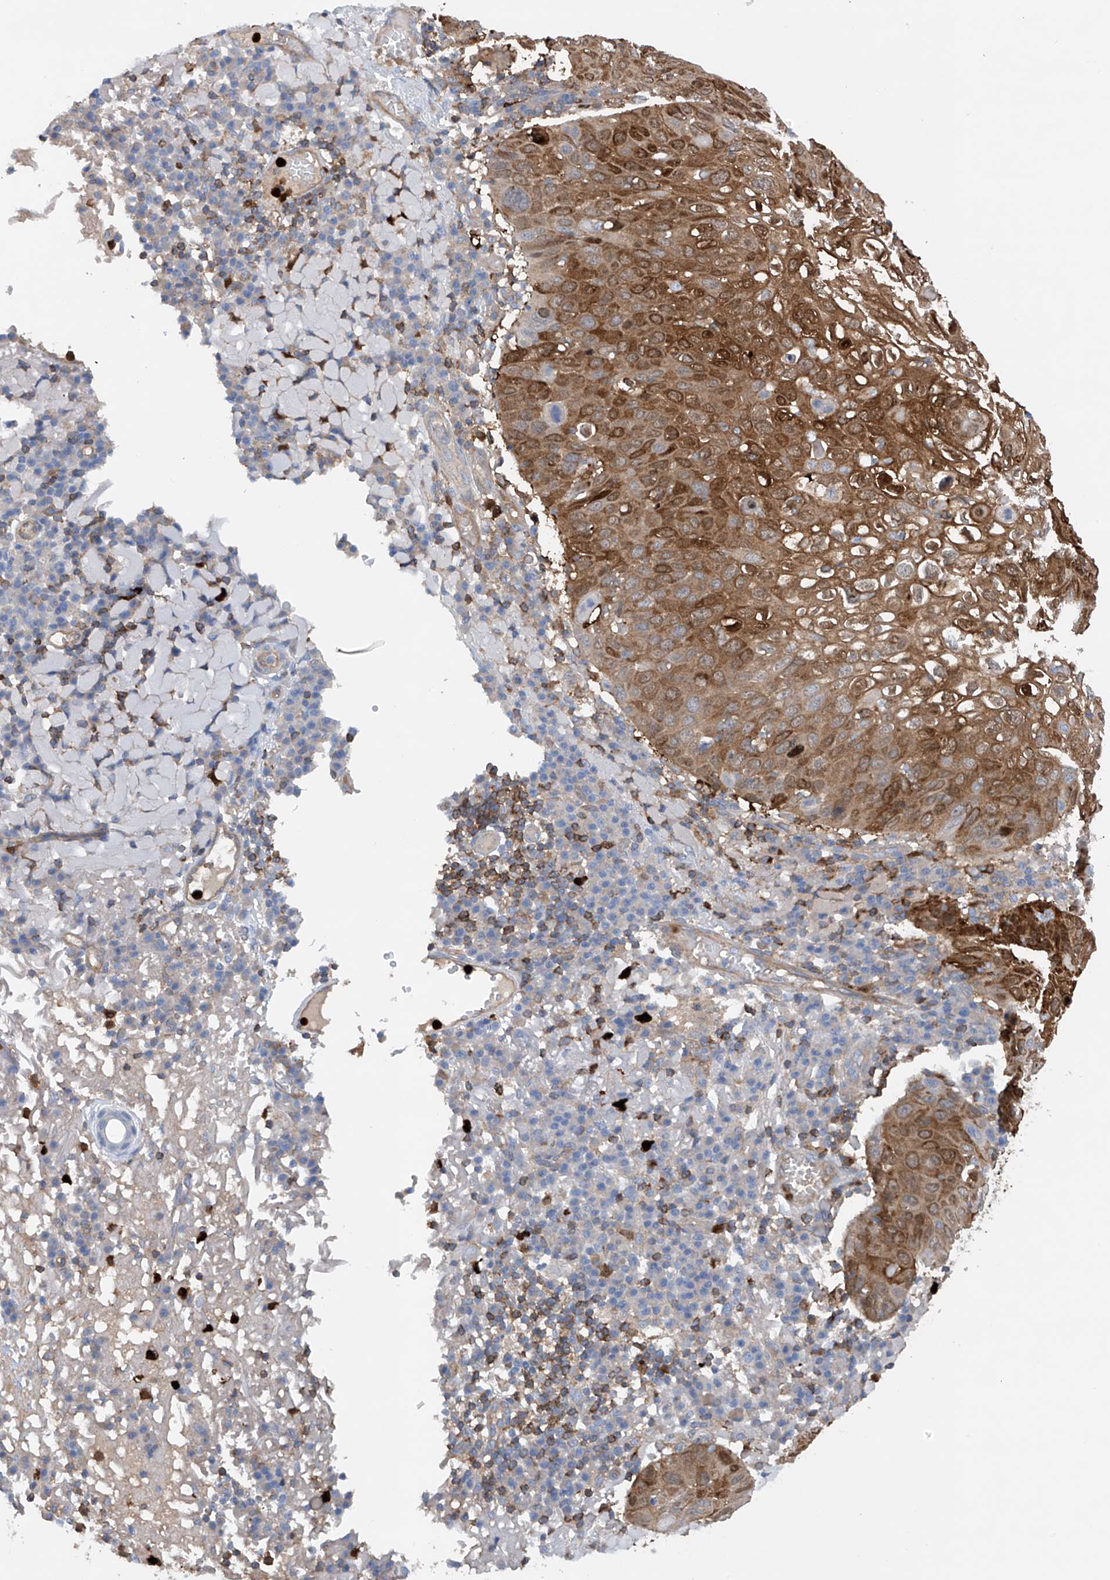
{"staining": {"intensity": "moderate", "quantity": ">75%", "location": "cytoplasmic/membranous"}, "tissue": "skin cancer", "cell_type": "Tumor cells", "image_type": "cancer", "snomed": [{"axis": "morphology", "description": "Squamous cell carcinoma, NOS"}, {"axis": "topography", "description": "Skin"}], "caption": "There is medium levels of moderate cytoplasmic/membranous staining in tumor cells of squamous cell carcinoma (skin), as demonstrated by immunohistochemical staining (brown color).", "gene": "PHACTR2", "patient": {"sex": "female", "age": 90}}